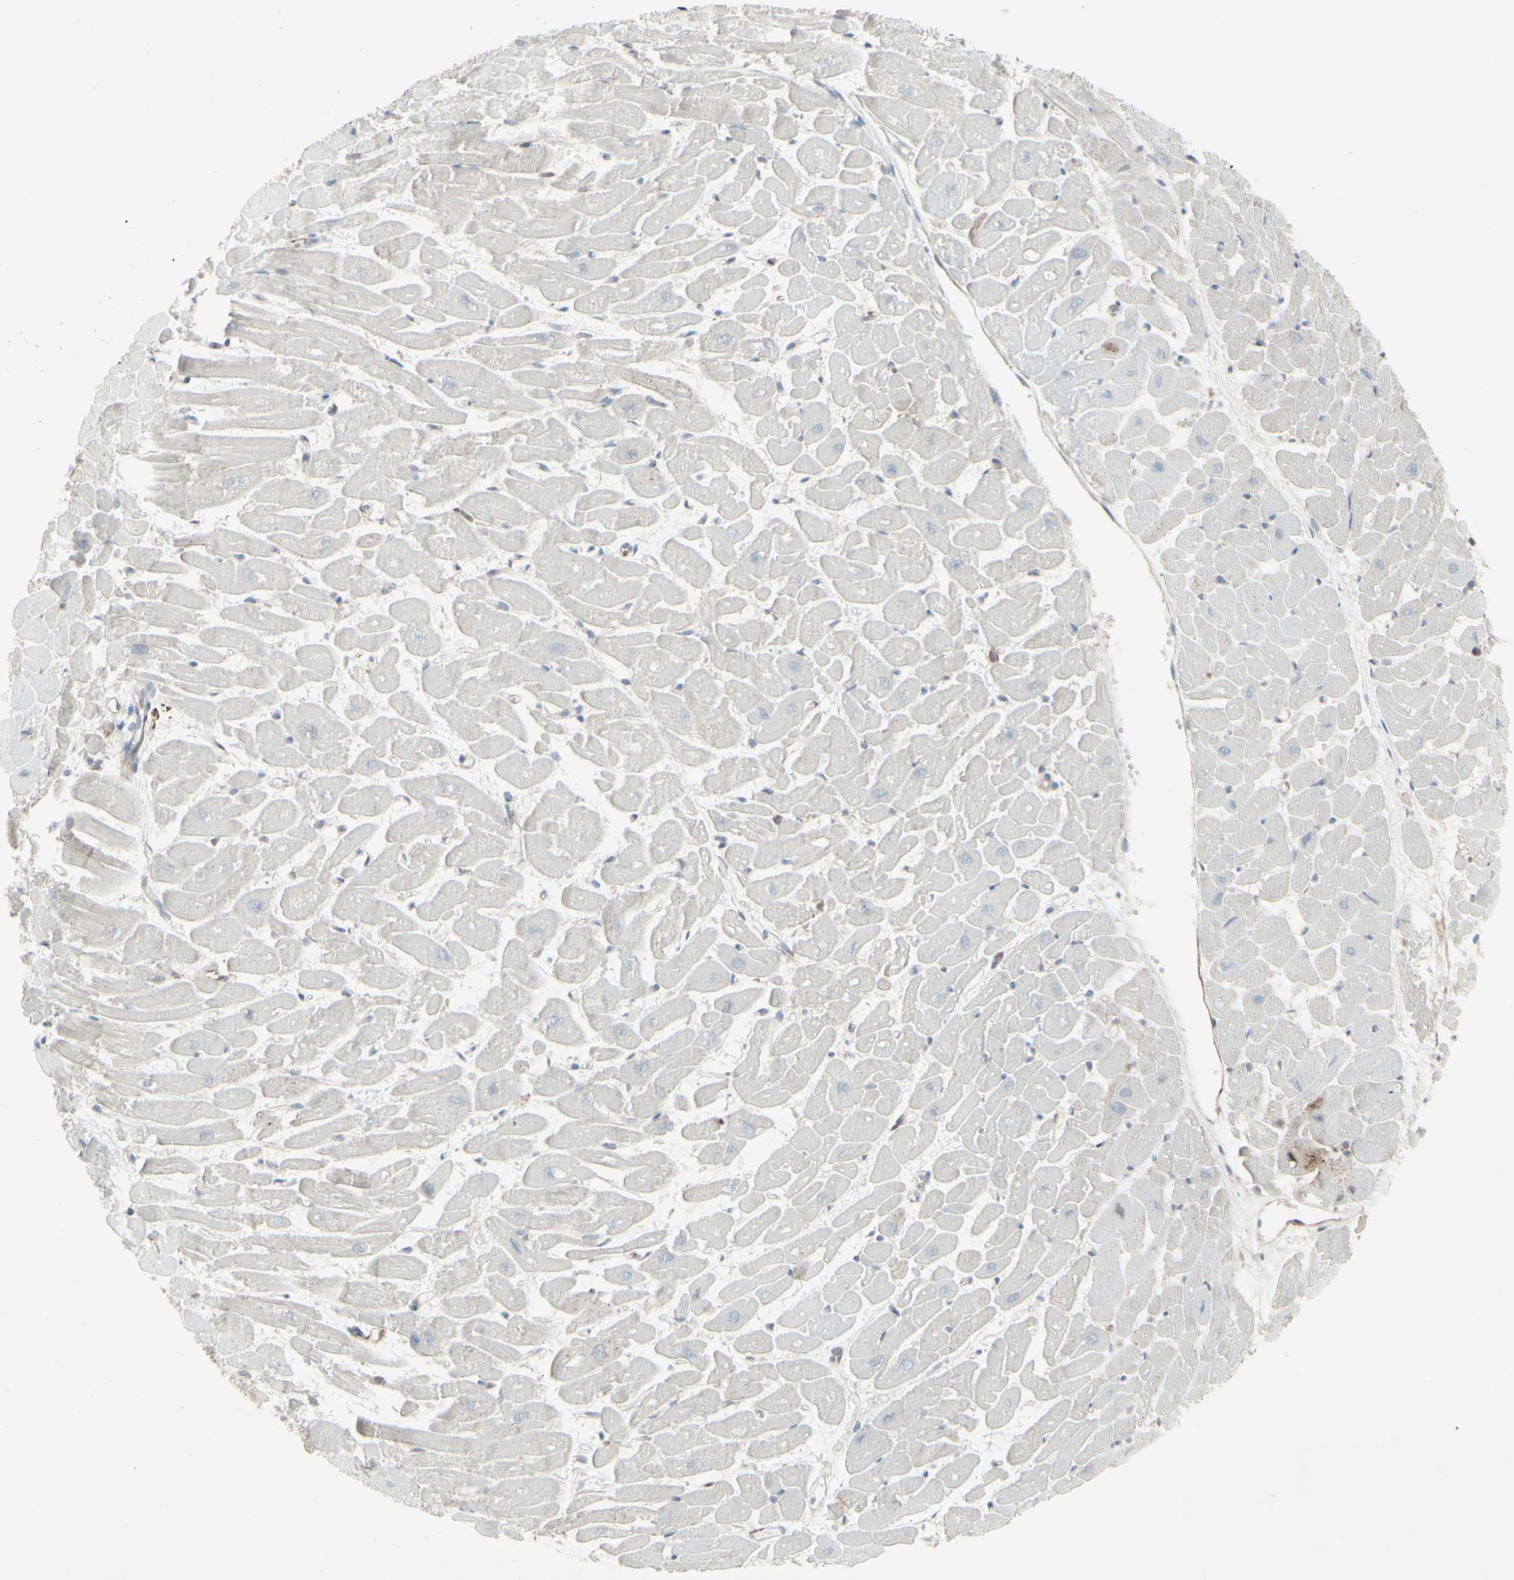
{"staining": {"intensity": "moderate", "quantity": "<25%", "location": "nuclear"}, "tissue": "heart muscle", "cell_type": "Cardiomyocytes", "image_type": "normal", "snomed": [{"axis": "morphology", "description": "Normal tissue, NOS"}, {"axis": "topography", "description": "Heart"}], "caption": "Cardiomyocytes reveal moderate nuclear staining in approximately <25% of cells in normal heart muscle.", "gene": "CD33", "patient": {"sex": "female", "age": 19}}